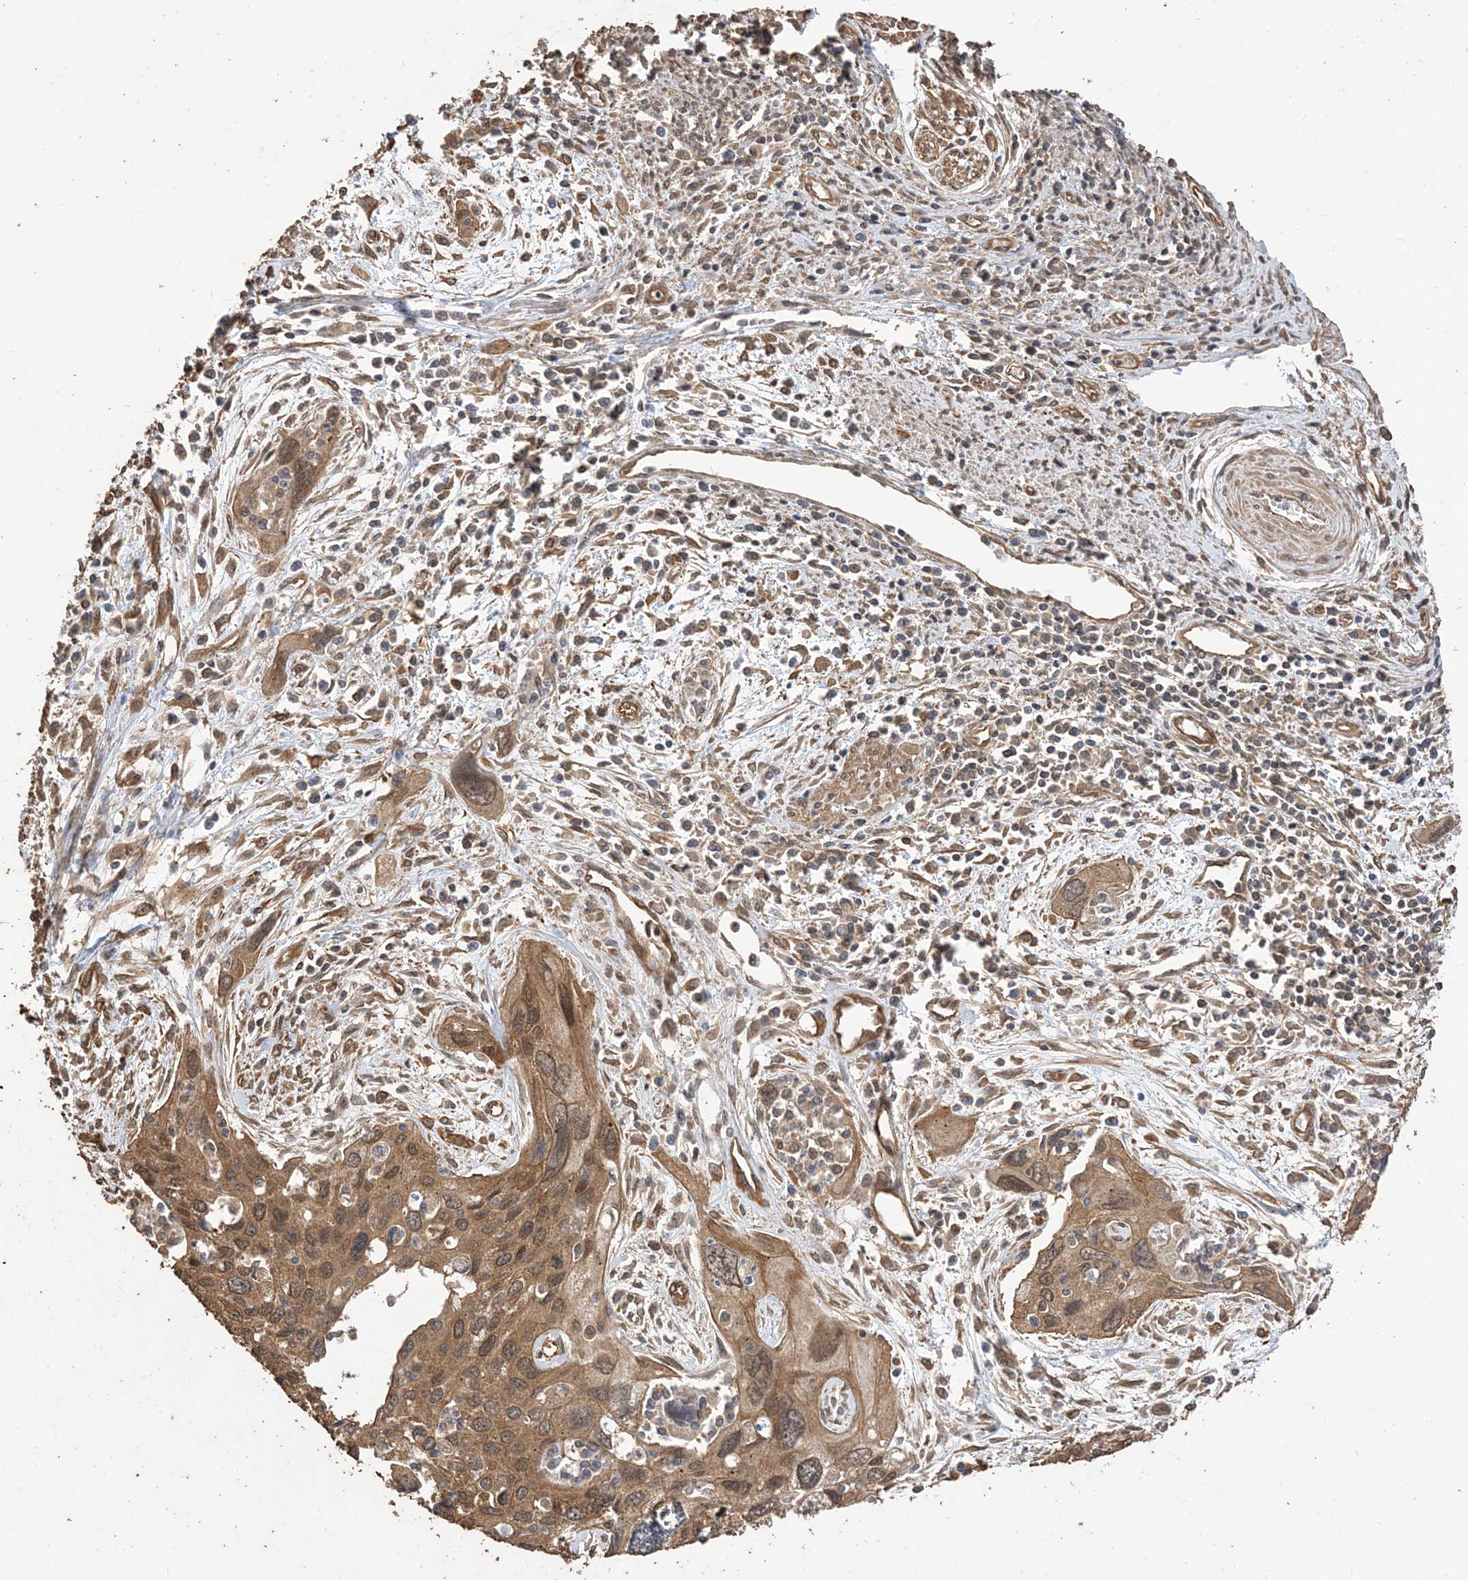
{"staining": {"intensity": "moderate", "quantity": ">75%", "location": "cytoplasmic/membranous,nuclear"}, "tissue": "cervical cancer", "cell_type": "Tumor cells", "image_type": "cancer", "snomed": [{"axis": "morphology", "description": "Squamous cell carcinoma, NOS"}, {"axis": "topography", "description": "Cervix"}], "caption": "The histopathology image displays staining of cervical cancer, revealing moderate cytoplasmic/membranous and nuclear protein positivity (brown color) within tumor cells.", "gene": "ZKSCAN5", "patient": {"sex": "female", "age": 55}}